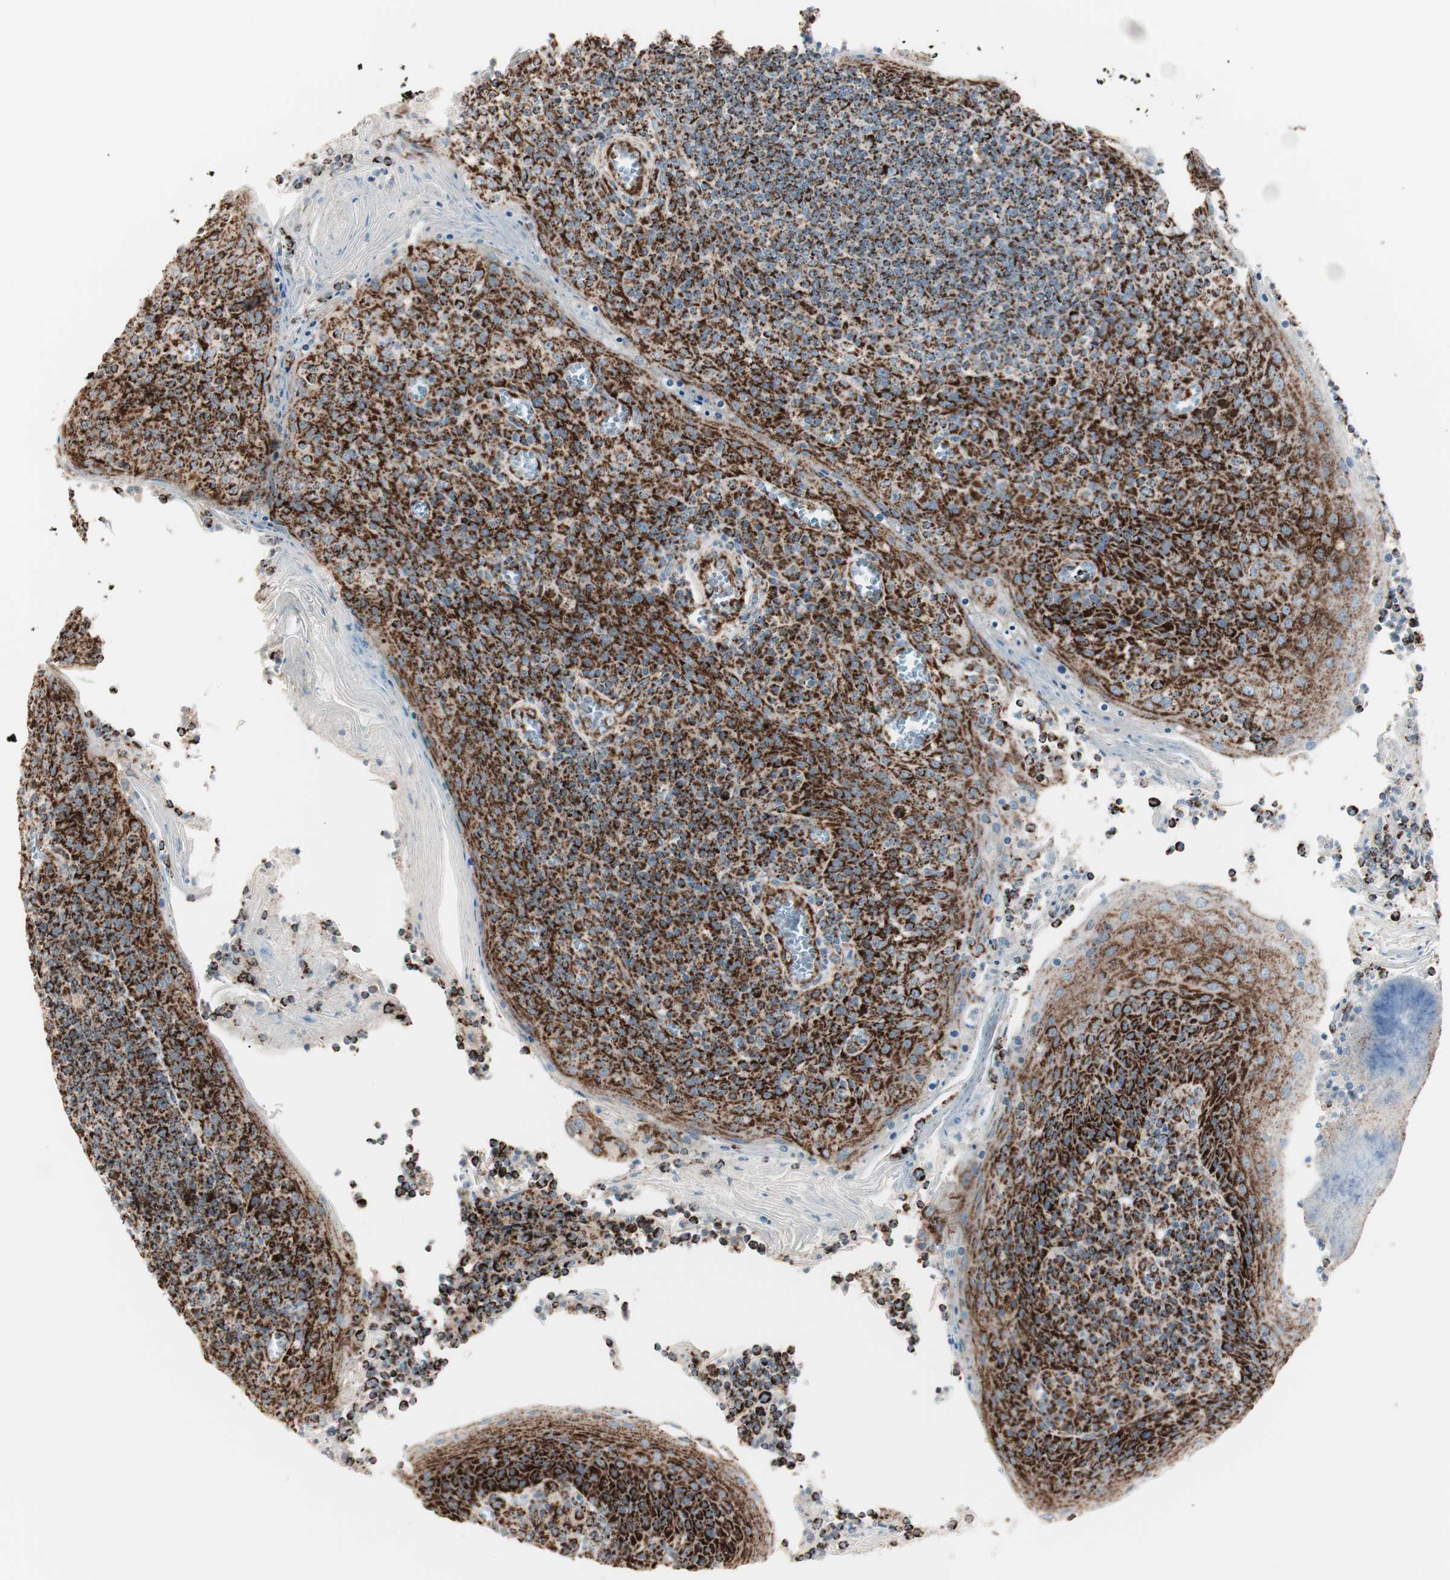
{"staining": {"intensity": "strong", "quantity": ">75%", "location": "cytoplasmic/membranous"}, "tissue": "tonsil", "cell_type": "Germinal center cells", "image_type": "normal", "snomed": [{"axis": "morphology", "description": "Normal tissue, NOS"}, {"axis": "topography", "description": "Tonsil"}], "caption": "Immunohistochemistry image of unremarkable tonsil: tonsil stained using immunohistochemistry shows high levels of strong protein expression localized specifically in the cytoplasmic/membranous of germinal center cells, appearing as a cytoplasmic/membranous brown color.", "gene": "TOMM22", "patient": {"sex": "male", "age": 31}}